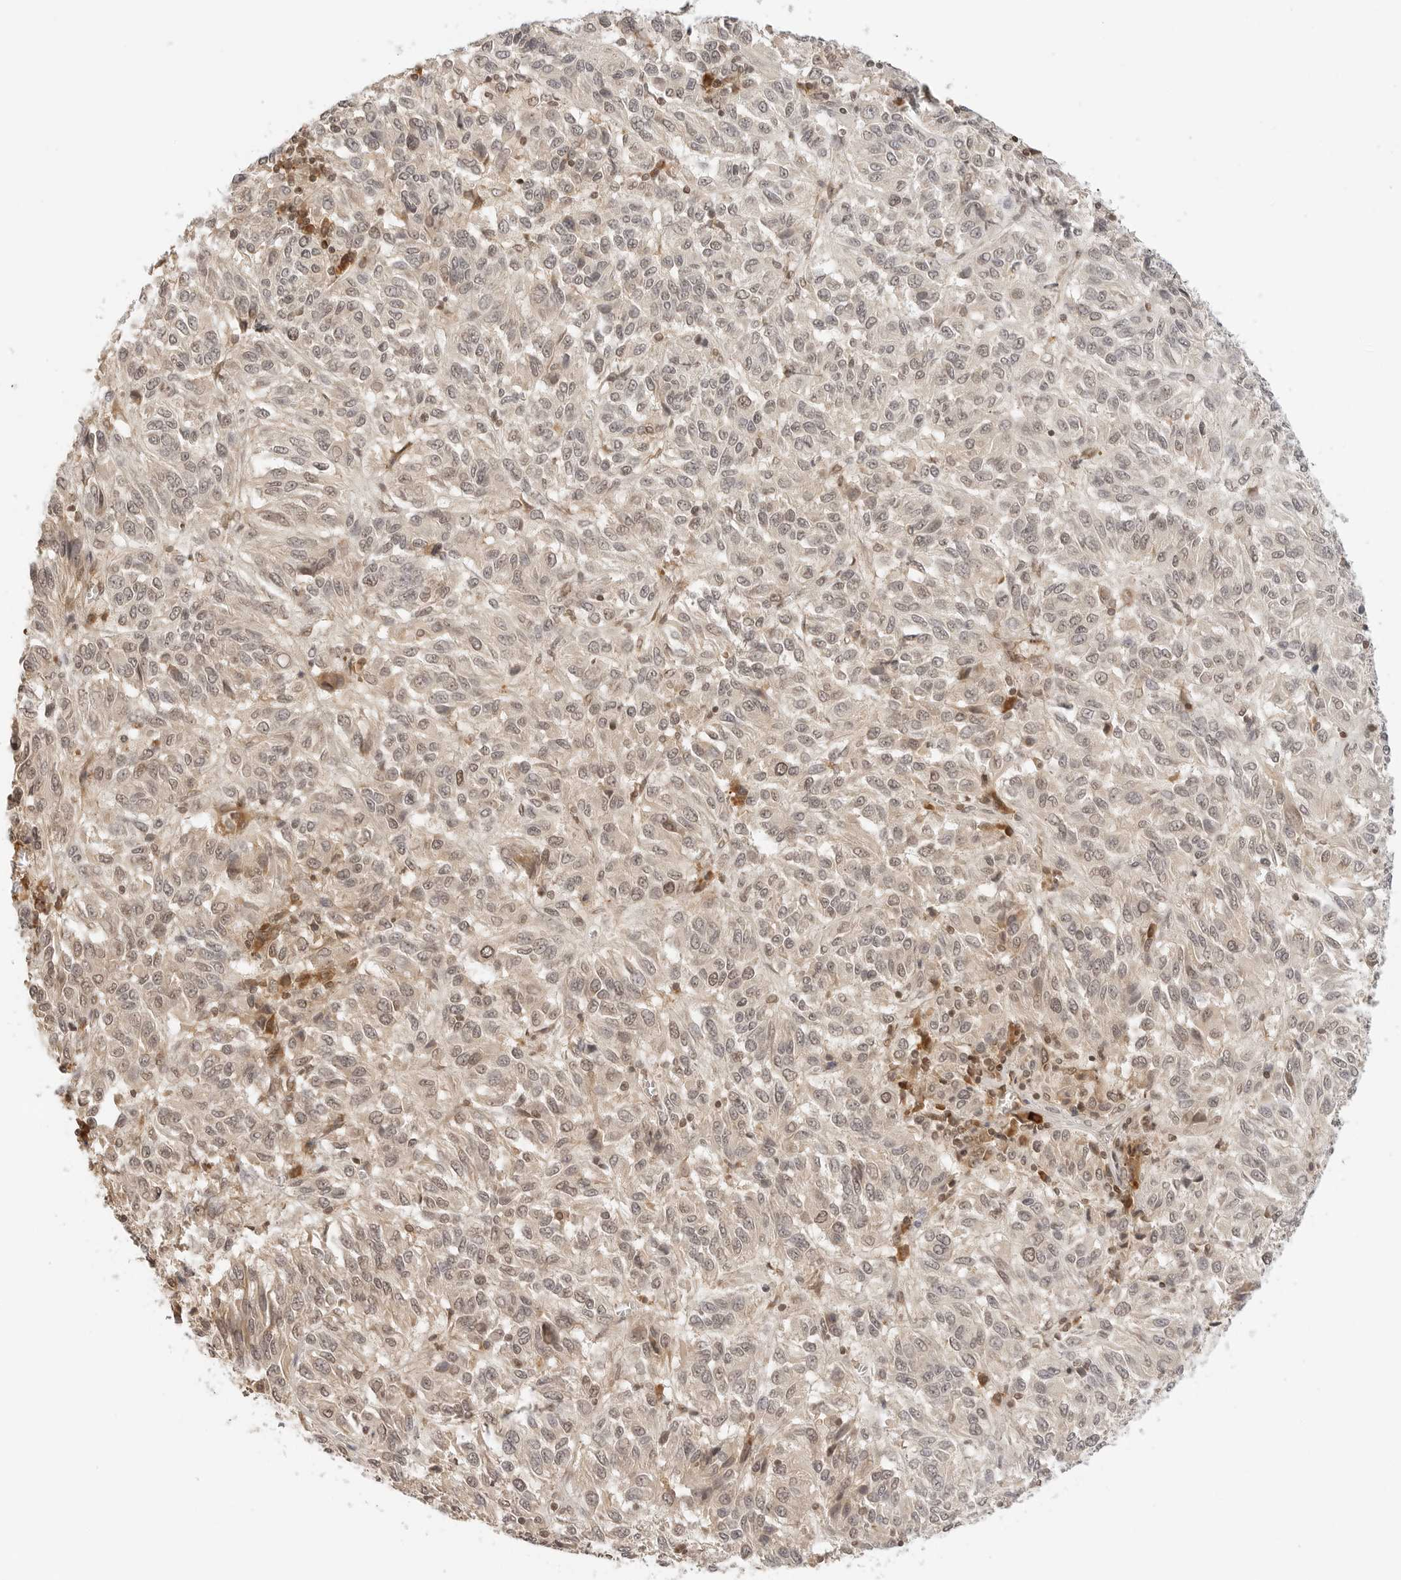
{"staining": {"intensity": "weak", "quantity": "25%-75%", "location": "cytoplasmic/membranous,nuclear"}, "tissue": "melanoma", "cell_type": "Tumor cells", "image_type": "cancer", "snomed": [{"axis": "morphology", "description": "Malignant melanoma, Metastatic site"}, {"axis": "topography", "description": "Lung"}], "caption": "A micrograph of human malignant melanoma (metastatic site) stained for a protein demonstrates weak cytoplasmic/membranous and nuclear brown staining in tumor cells.", "gene": "POLH", "patient": {"sex": "male", "age": 64}}